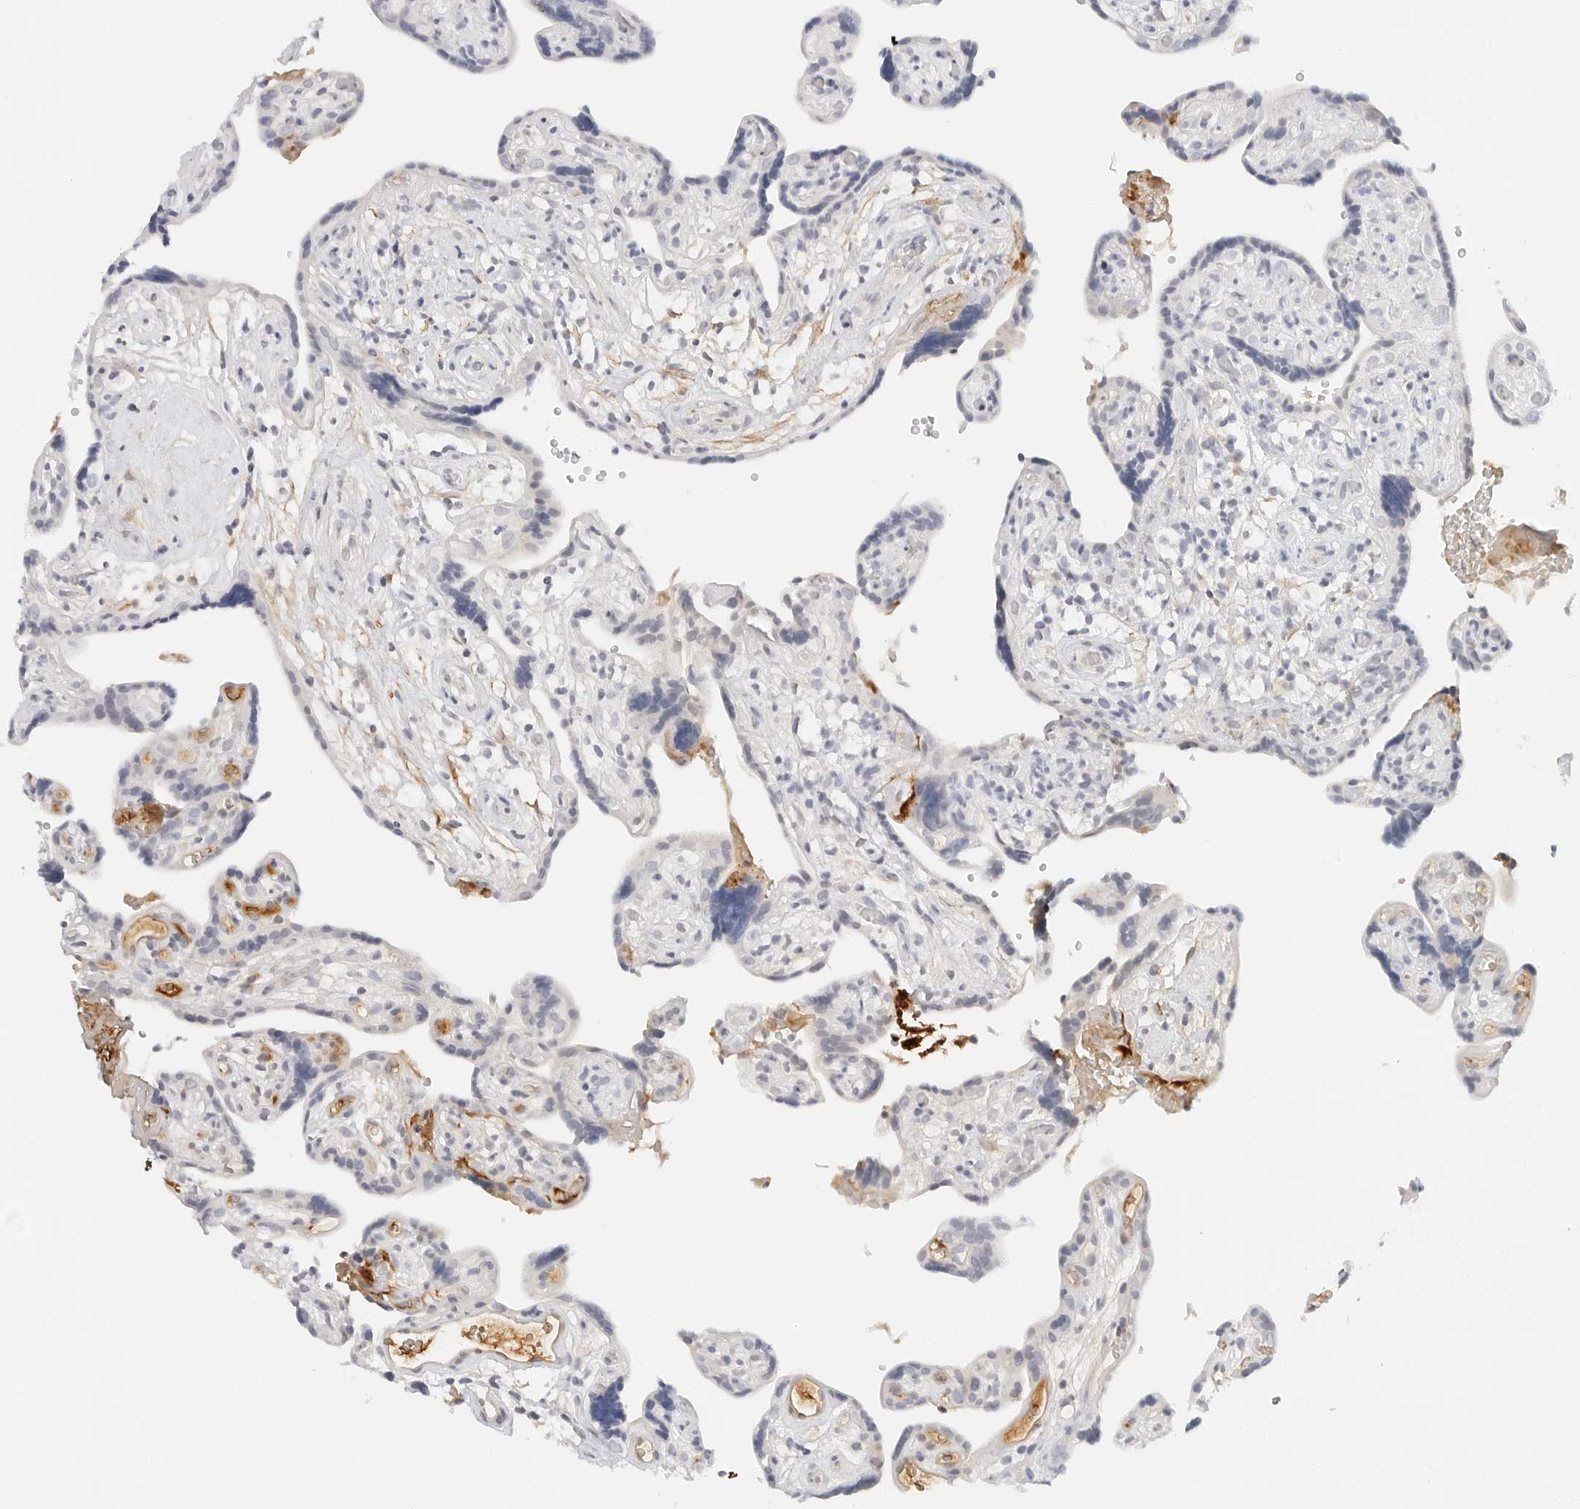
{"staining": {"intensity": "negative", "quantity": "none", "location": "none"}, "tissue": "placenta", "cell_type": "Decidual cells", "image_type": "normal", "snomed": [{"axis": "morphology", "description": "Normal tissue, NOS"}, {"axis": "topography", "description": "Placenta"}], "caption": "IHC photomicrograph of normal placenta: human placenta stained with DAB (3,3'-diaminobenzidine) exhibits no significant protein staining in decidual cells.", "gene": "PKDCC", "patient": {"sex": "female", "age": 30}}